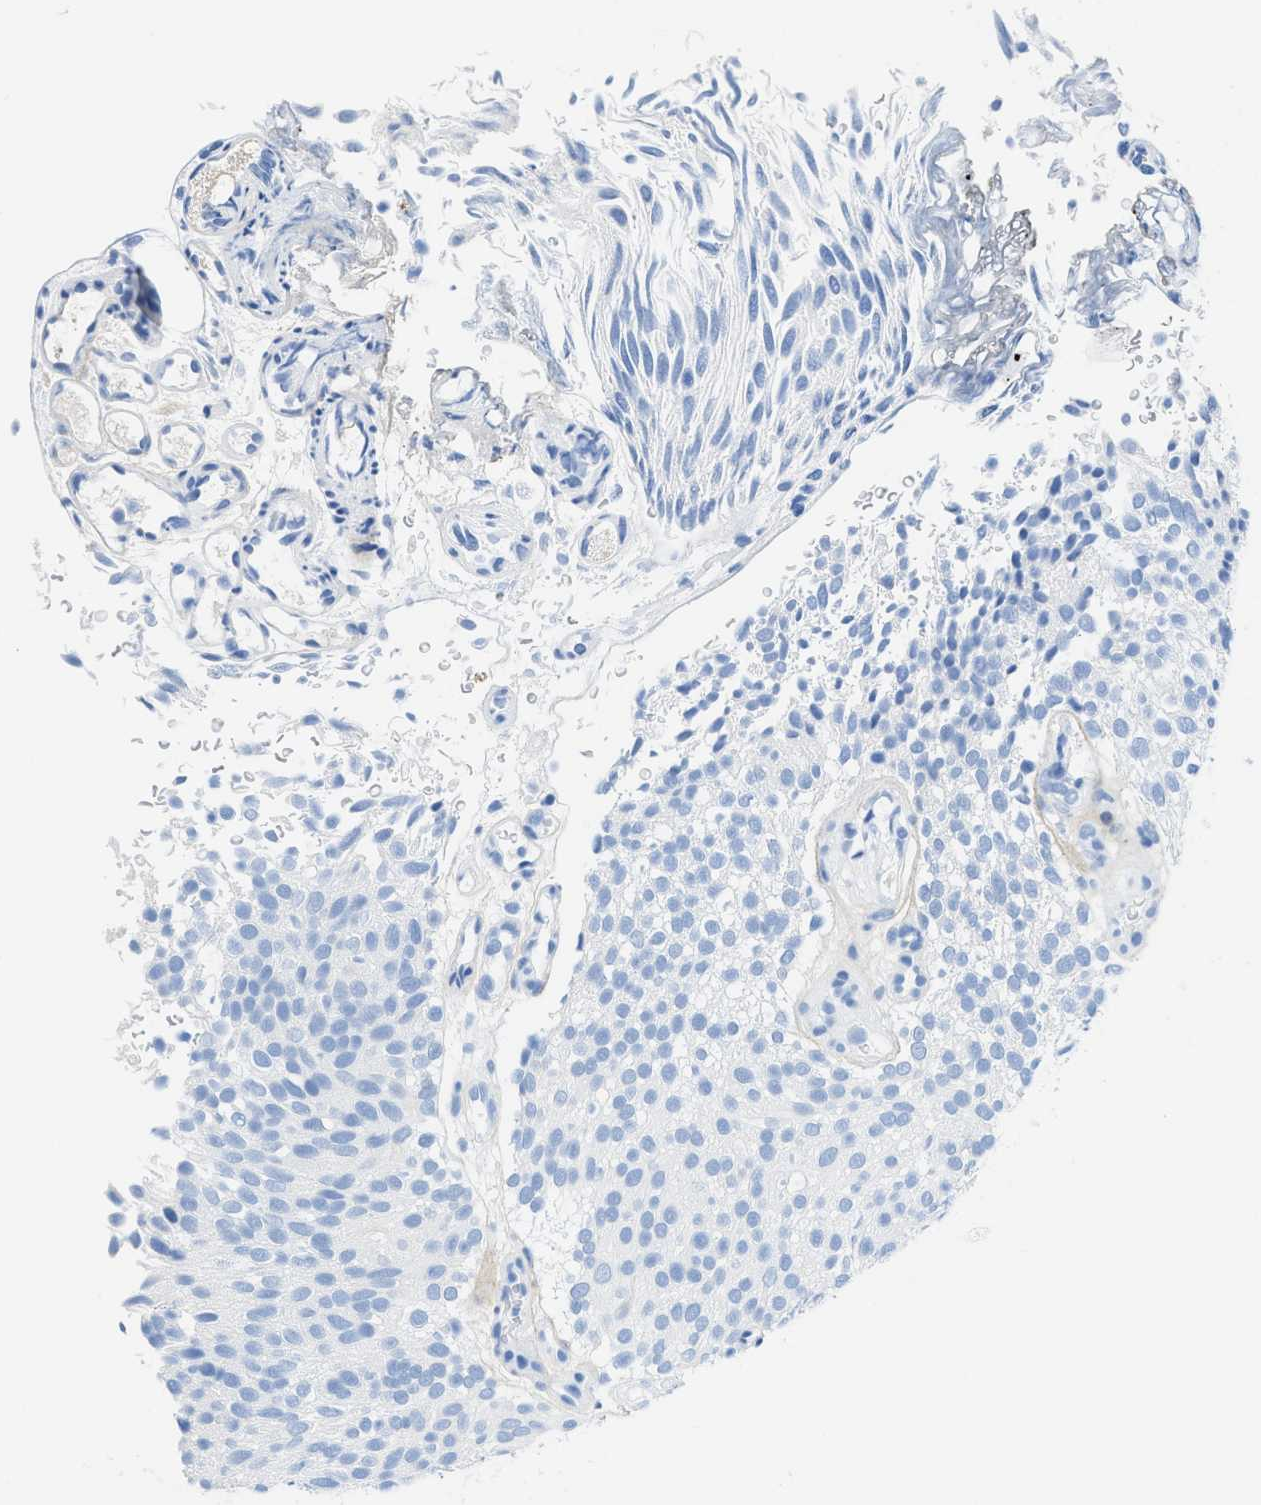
{"staining": {"intensity": "negative", "quantity": "none", "location": "none"}, "tissue": "urothelial cancer", "cell_type": "Tumor cells", "image_type": "cancer", "snomed": [{"axis": "morphology", "description": "Urothelial carcinoma, Low grade"}, {"axis": "topography", "description": "Urinary bladder"}], "caption": "DAB immunohistochemical staining of human urothelial cancer displays no significant expression in tumor cells.", "gene": "COL3A1", "patient": {"sex": "male", "age": 78}}